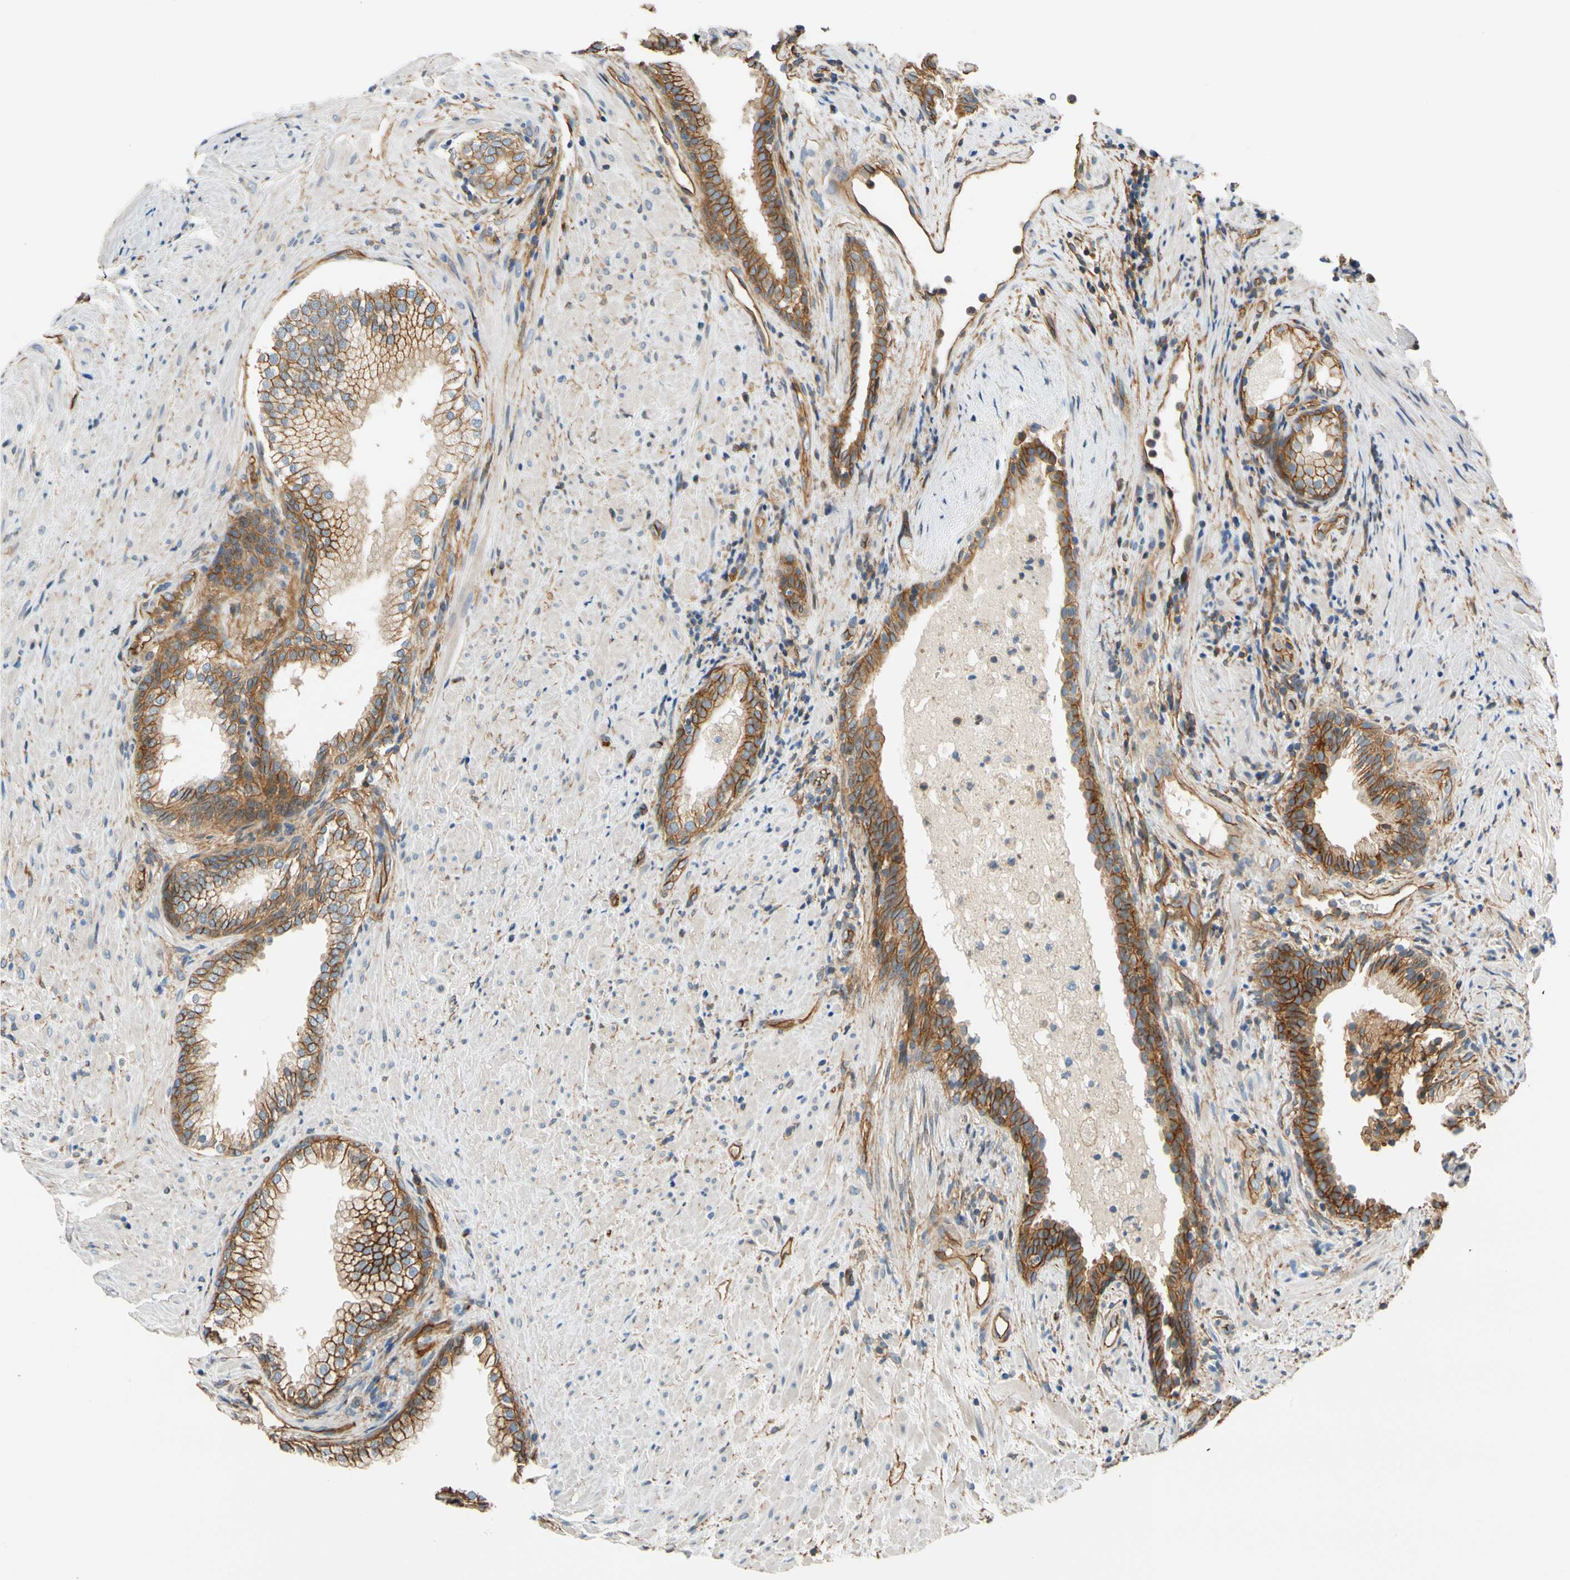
{"staining": {"intensity": "strong", "quantity": ">75%", "location": "cytoplasmic/membranous"}, "tissue": "prostate", "cell_type": "Glandular cells", "image_type": "normal", "snomed": [{"axis": "morphology", "description": "Normal tissue, NOS"}, {"axis": "topography", "description": "Prostate"}], "caption": "Protein staining by immunohistochemistry (IHC) displays strong cytoplasmic/membranous expression in about >75% of glandular cells in unremarkable prostate. (DAB (3,3'-diaminobenzidine) IHC with brightfield microscopy, high magnification).", "gene": "SPTAN1", "patient": {"sex": "male", "age": 76}}